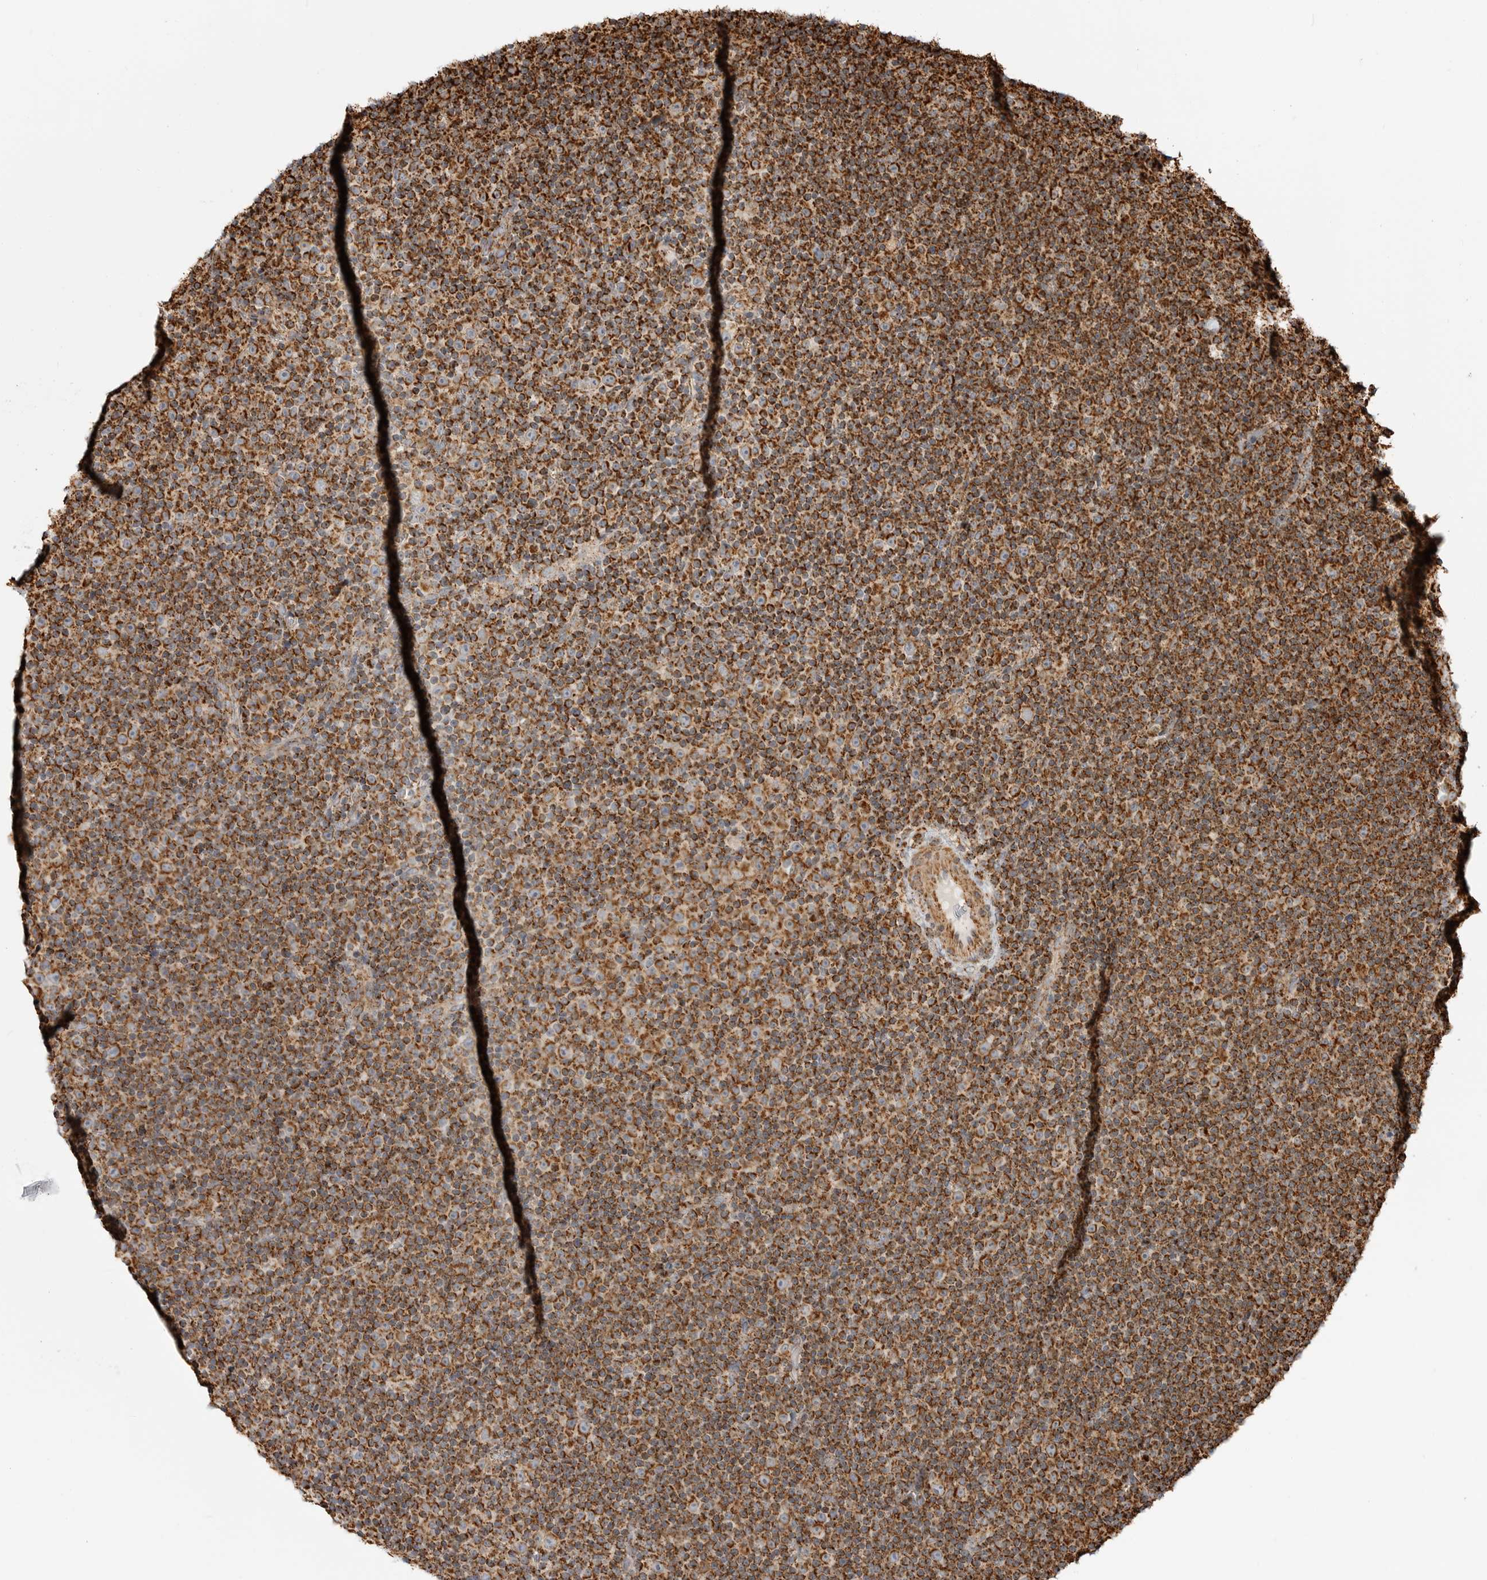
{"staining": {"intensity": "strong", "quantity": ">75%", "location": "cytoplasmic/membranous"}, "tissue": "lymphoma", "cell_type": "Tumor cells", "image_type": "cancer", "snomed": [{"axis": "morphology", "description": "Malignant lymphoma, non-Hodgkin's type, Low grade"}, {"axis": "topography", "description": "Lymph node"}], "caption": "There is high levels of strong cytoplasmic/membranous staining in tumor cells of lymphoma, as demonstrated by immunohistochemical staining (brown color).", "gene": "BMP2K", "patient": {"sex": "female", "age": 67}}